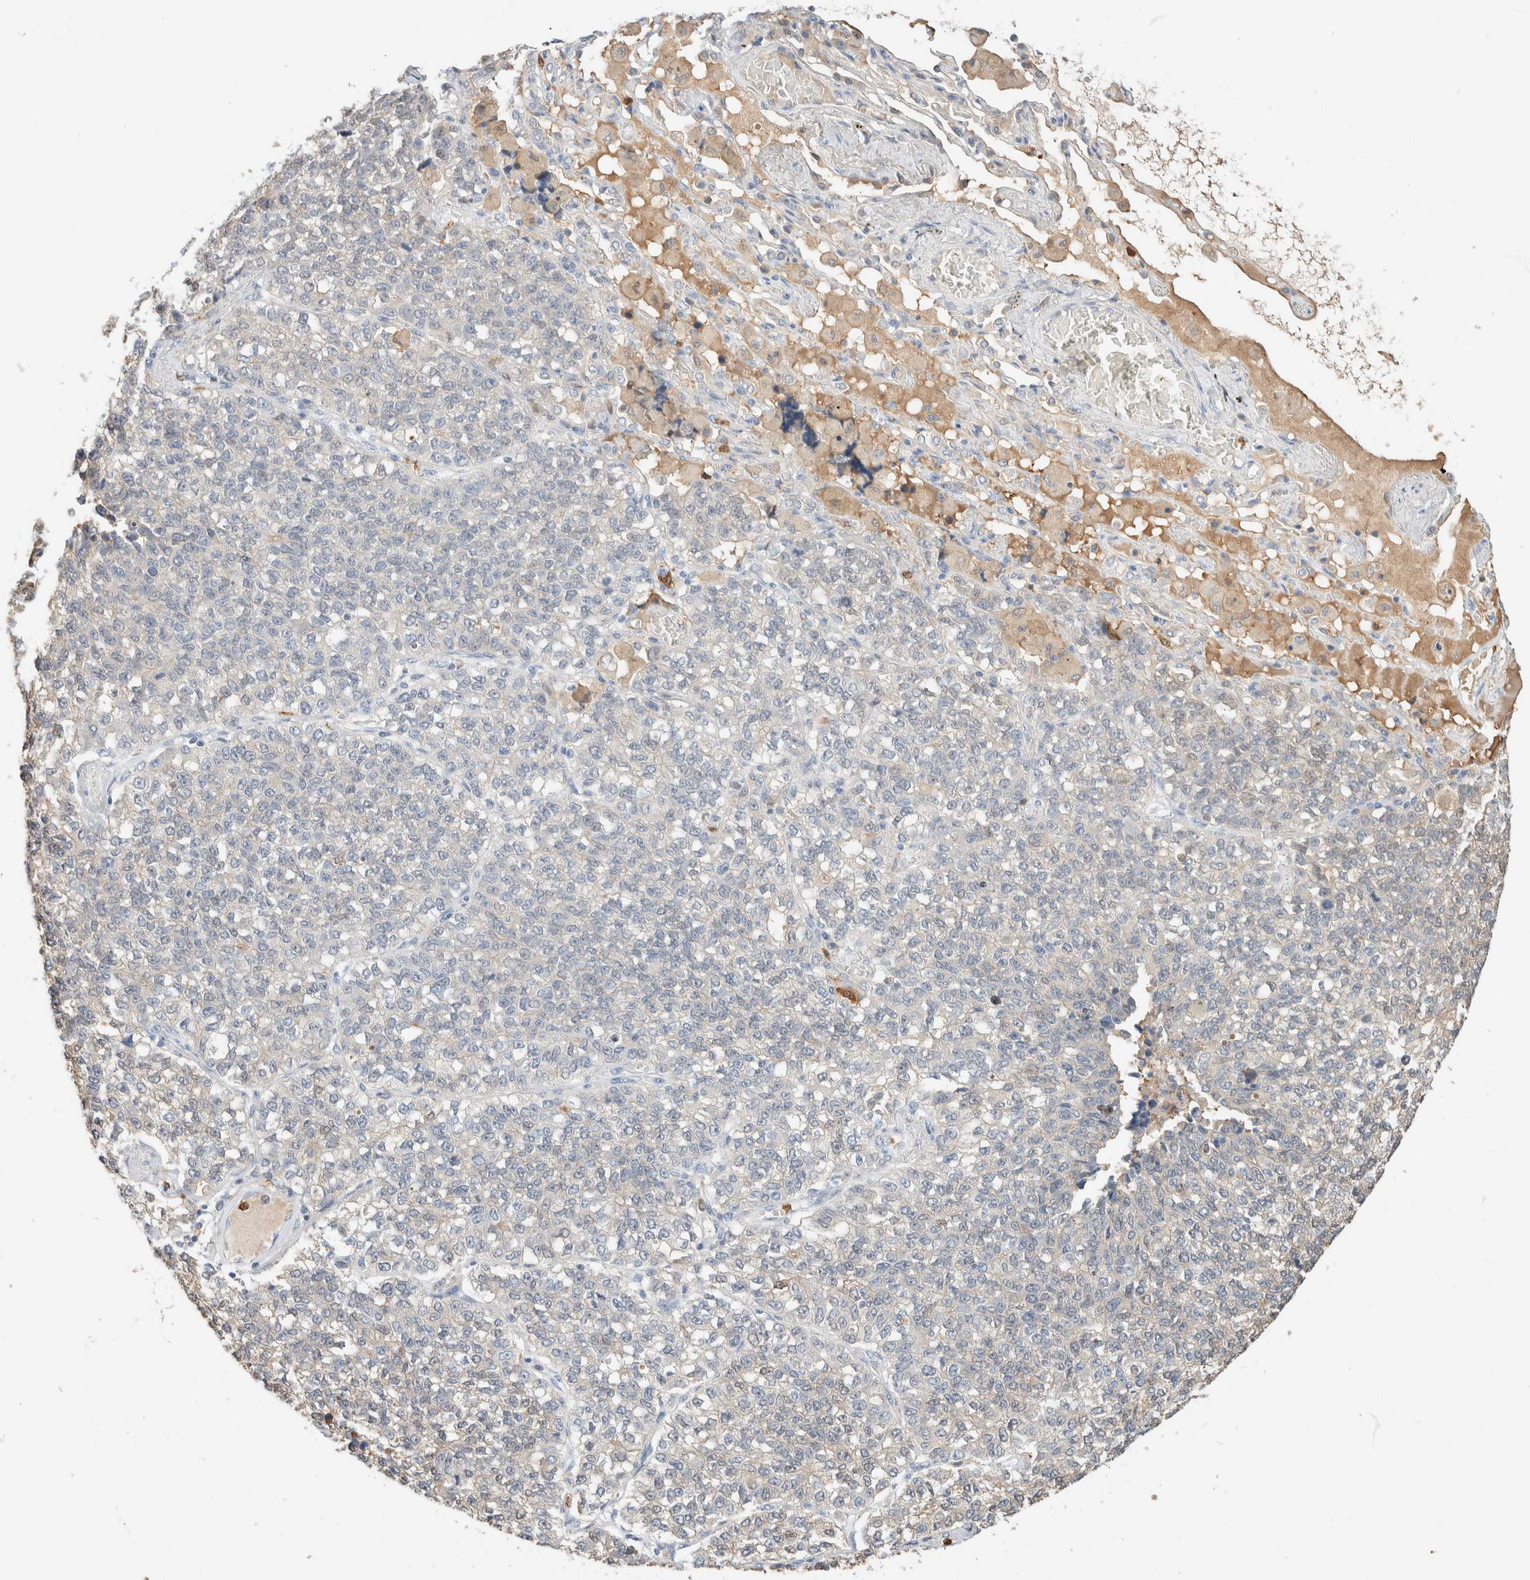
{"staining": {"intensity": "negative", "quantity": "none", "location": "none"}, "tissue": "lung cancer", "cell_type": "Tumor cells", "image_type": "cancer", "snomed": [{"axis": "morphology", "description": "Adenocarcinoma, NOS"}, {"axis": "topography", "description": "Lung"}], "caption": "A micrograph of human adenocarcinoma (lung) is negative for staining in tumor cells.", "gene": "SETD4", "patient": {"sex": "male", "age": 49}}